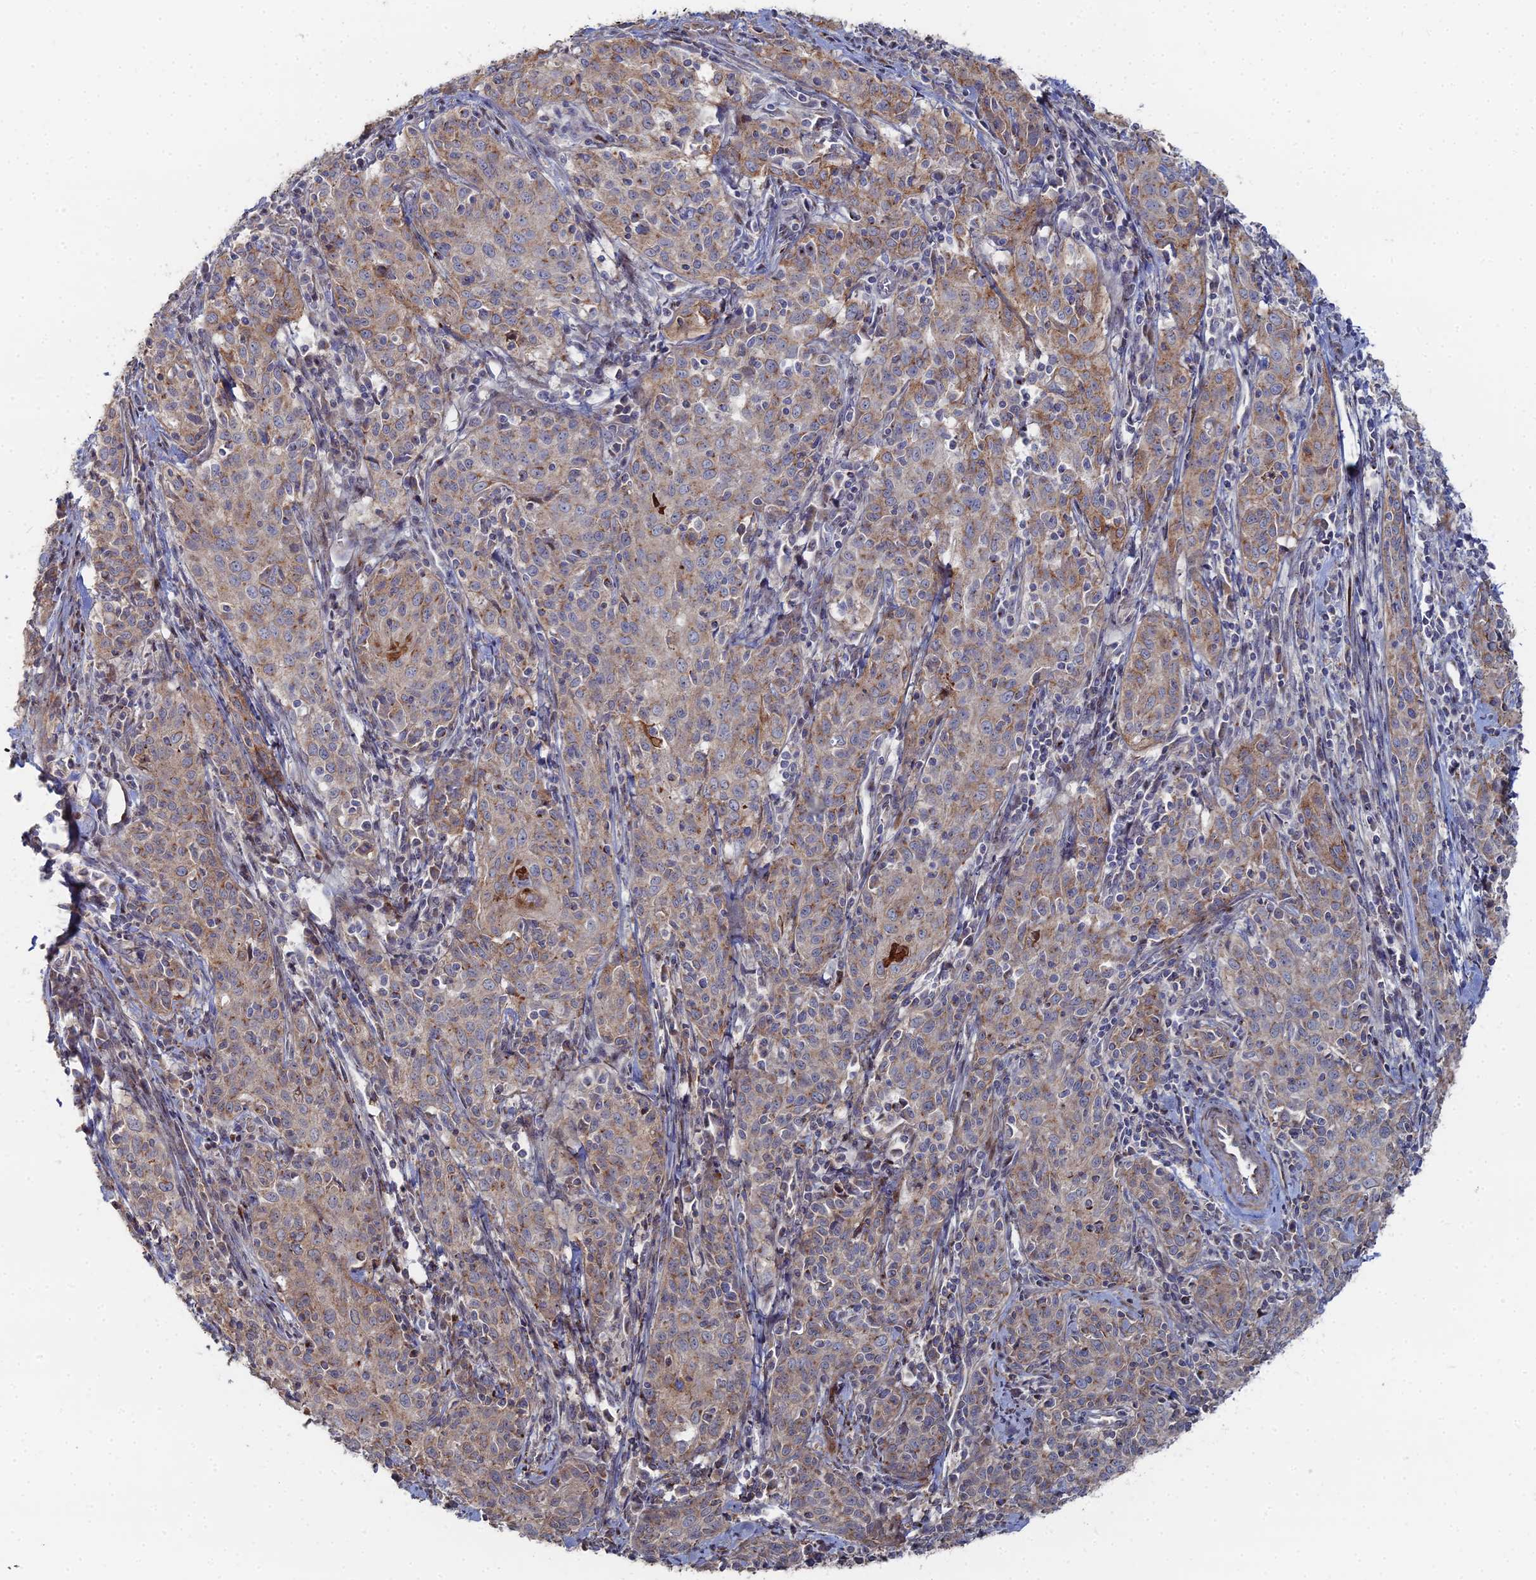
{"staining": {"intensity": "moderate", "quantity": "<25%", "location": "cytoplasmic/membranous"}, "tissue": "cervical cancer", "cell_type": "Tumor cells", "image_type": "cancer", "snomed": [{"axis": "morphology", "description": "Squamous cell carcinoma, NOS"}, {"axis": "topography", "description": "Cervix"}], "caption": "Immunohistochemical staining of cervical cancer (squamous cell carcinoma) exhibits moderate cytoplasmic/membranous protein positivity in about <25% of tumor cells.", "gene": "SGMS1", "patient": {"sex": "female", "age": 57}}